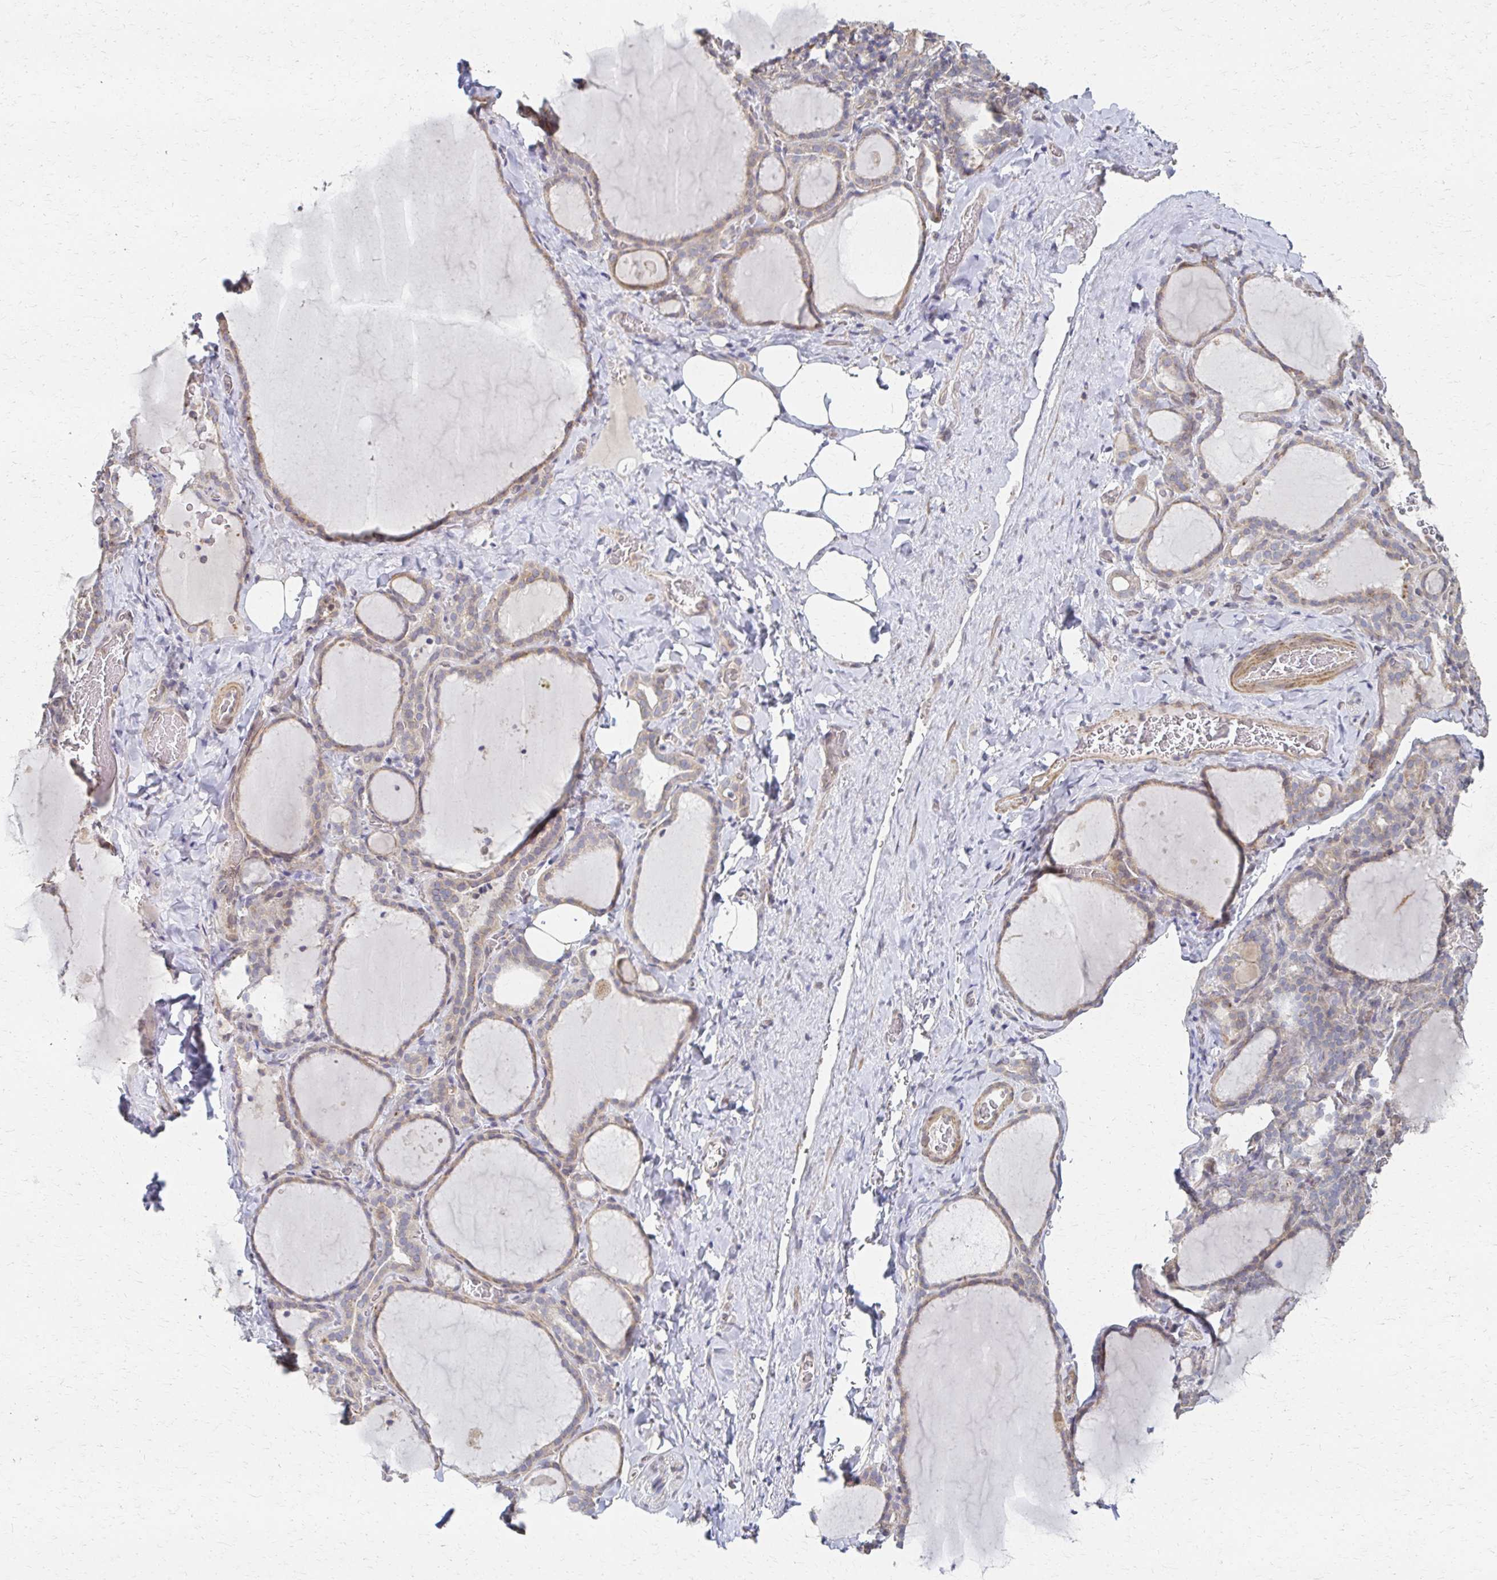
{"staining": {"intensity": "weak", "quantity": "25%-75%", "location": "cytoplasmic/membranous"}, "tissue": "thyroid gland", "cell_type": "Glandular cells", "image_type": "normal", "snomed": [{"axis": "morphology", "description": "Normal tissue, NOS"}, {"axis": "topography", "description": "Thyroid gland"}], "caption": "Protein staining demonstrates weak cytoplasmic/membranous staining in approximately 25%-75% of glandular cells in normal thyroid gland.", "gene": "EOLA1", "patient": {"sex": "female", "age": 22}}